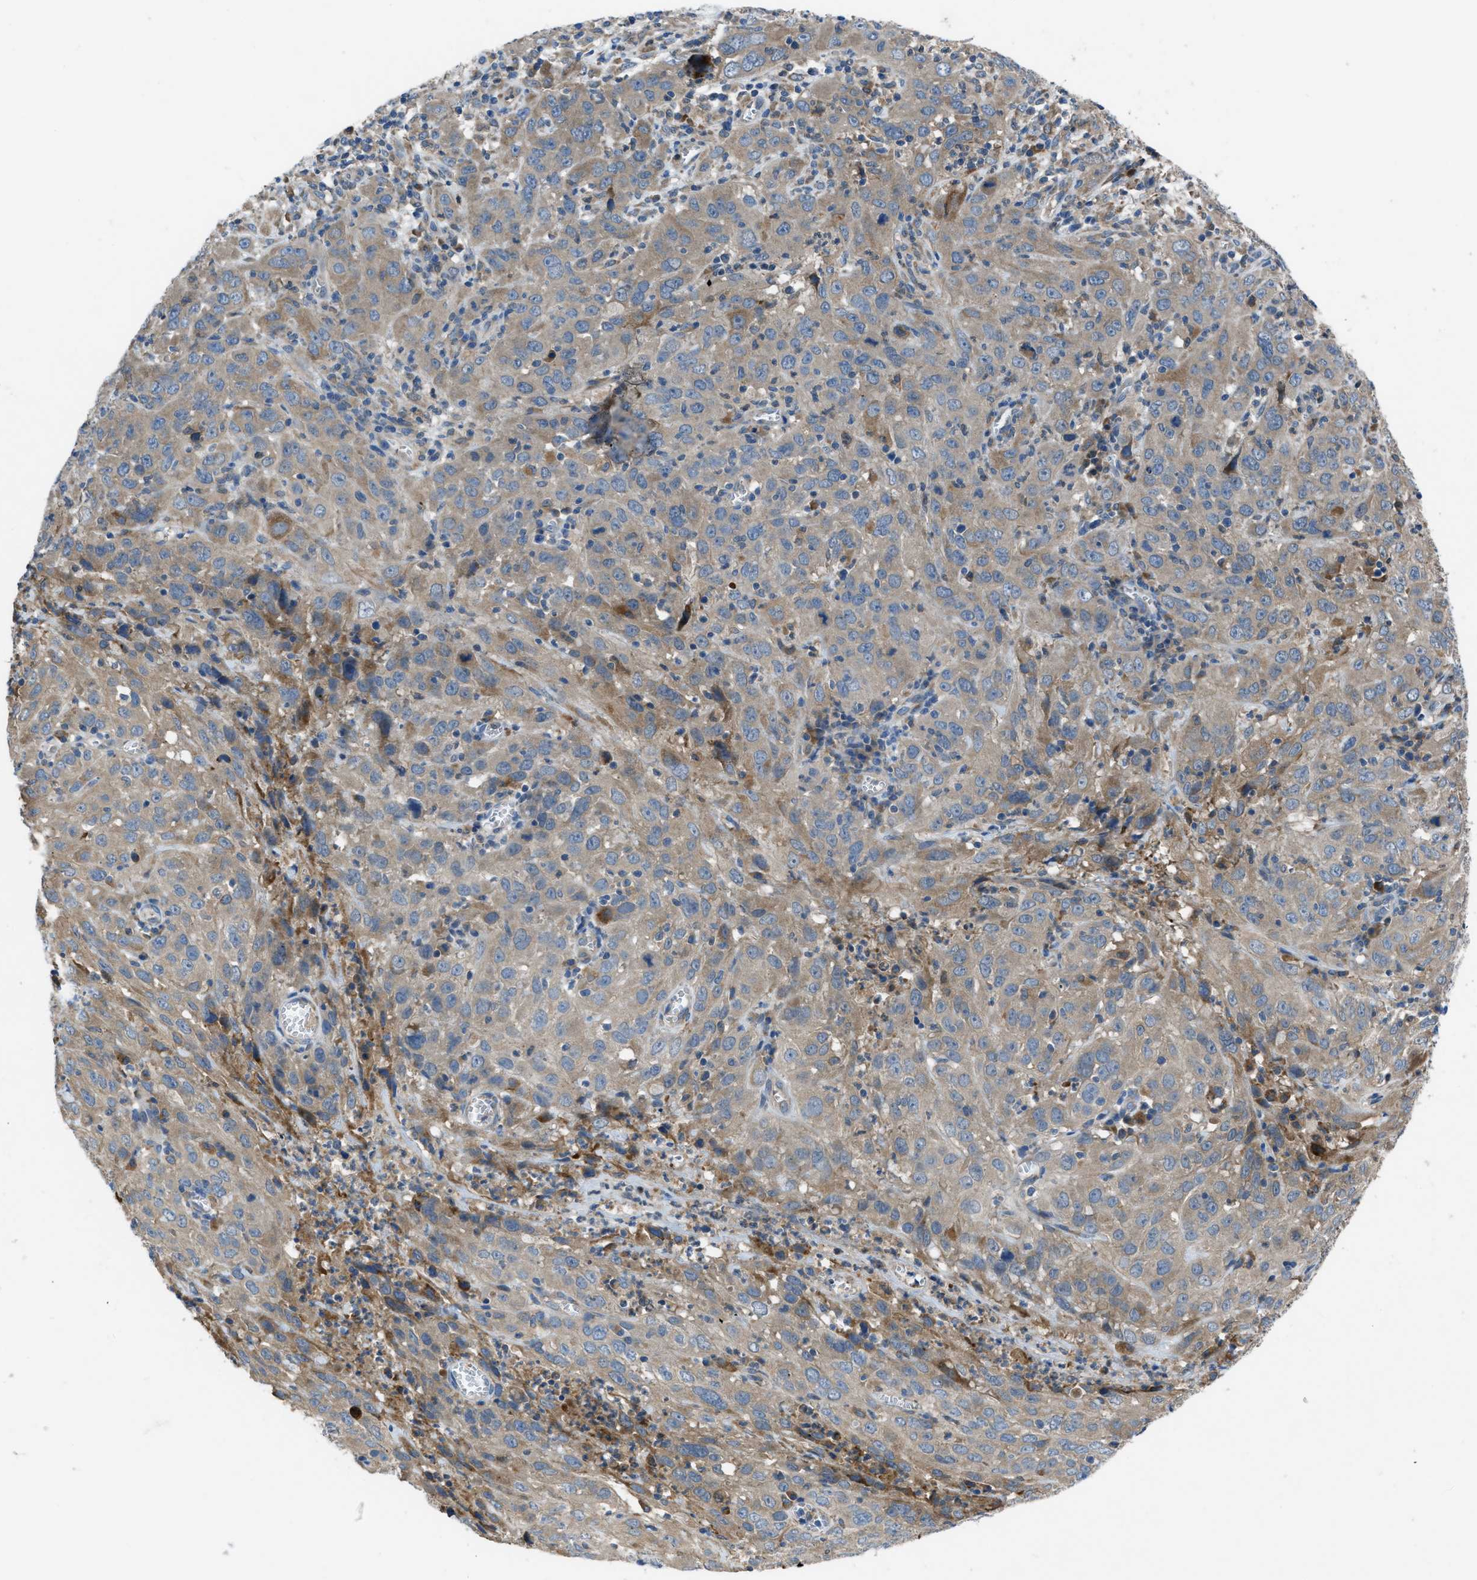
{"staining": {"intensity": "moderate", "quantity": ">75%", "location": "cytoplasmic/membranous"}, "tissue": "cervical cancer", "cell_type": "Tumor cells", "image_type": "cancer", "snomed": [{"axis": "morphology", "description": "Squamous cell carcinoma, NOS"}, {"axis": "topography", "description": "Cervix"}], "caption": "There is medium levels of moderate cytoplasmic/membranous staining in tumor cells of cervical cancer, as demonstrated by immunohistochemical staining (brown color).", "gene": "MAP3K20", "patient": {"sex": "female", "age": 32}}